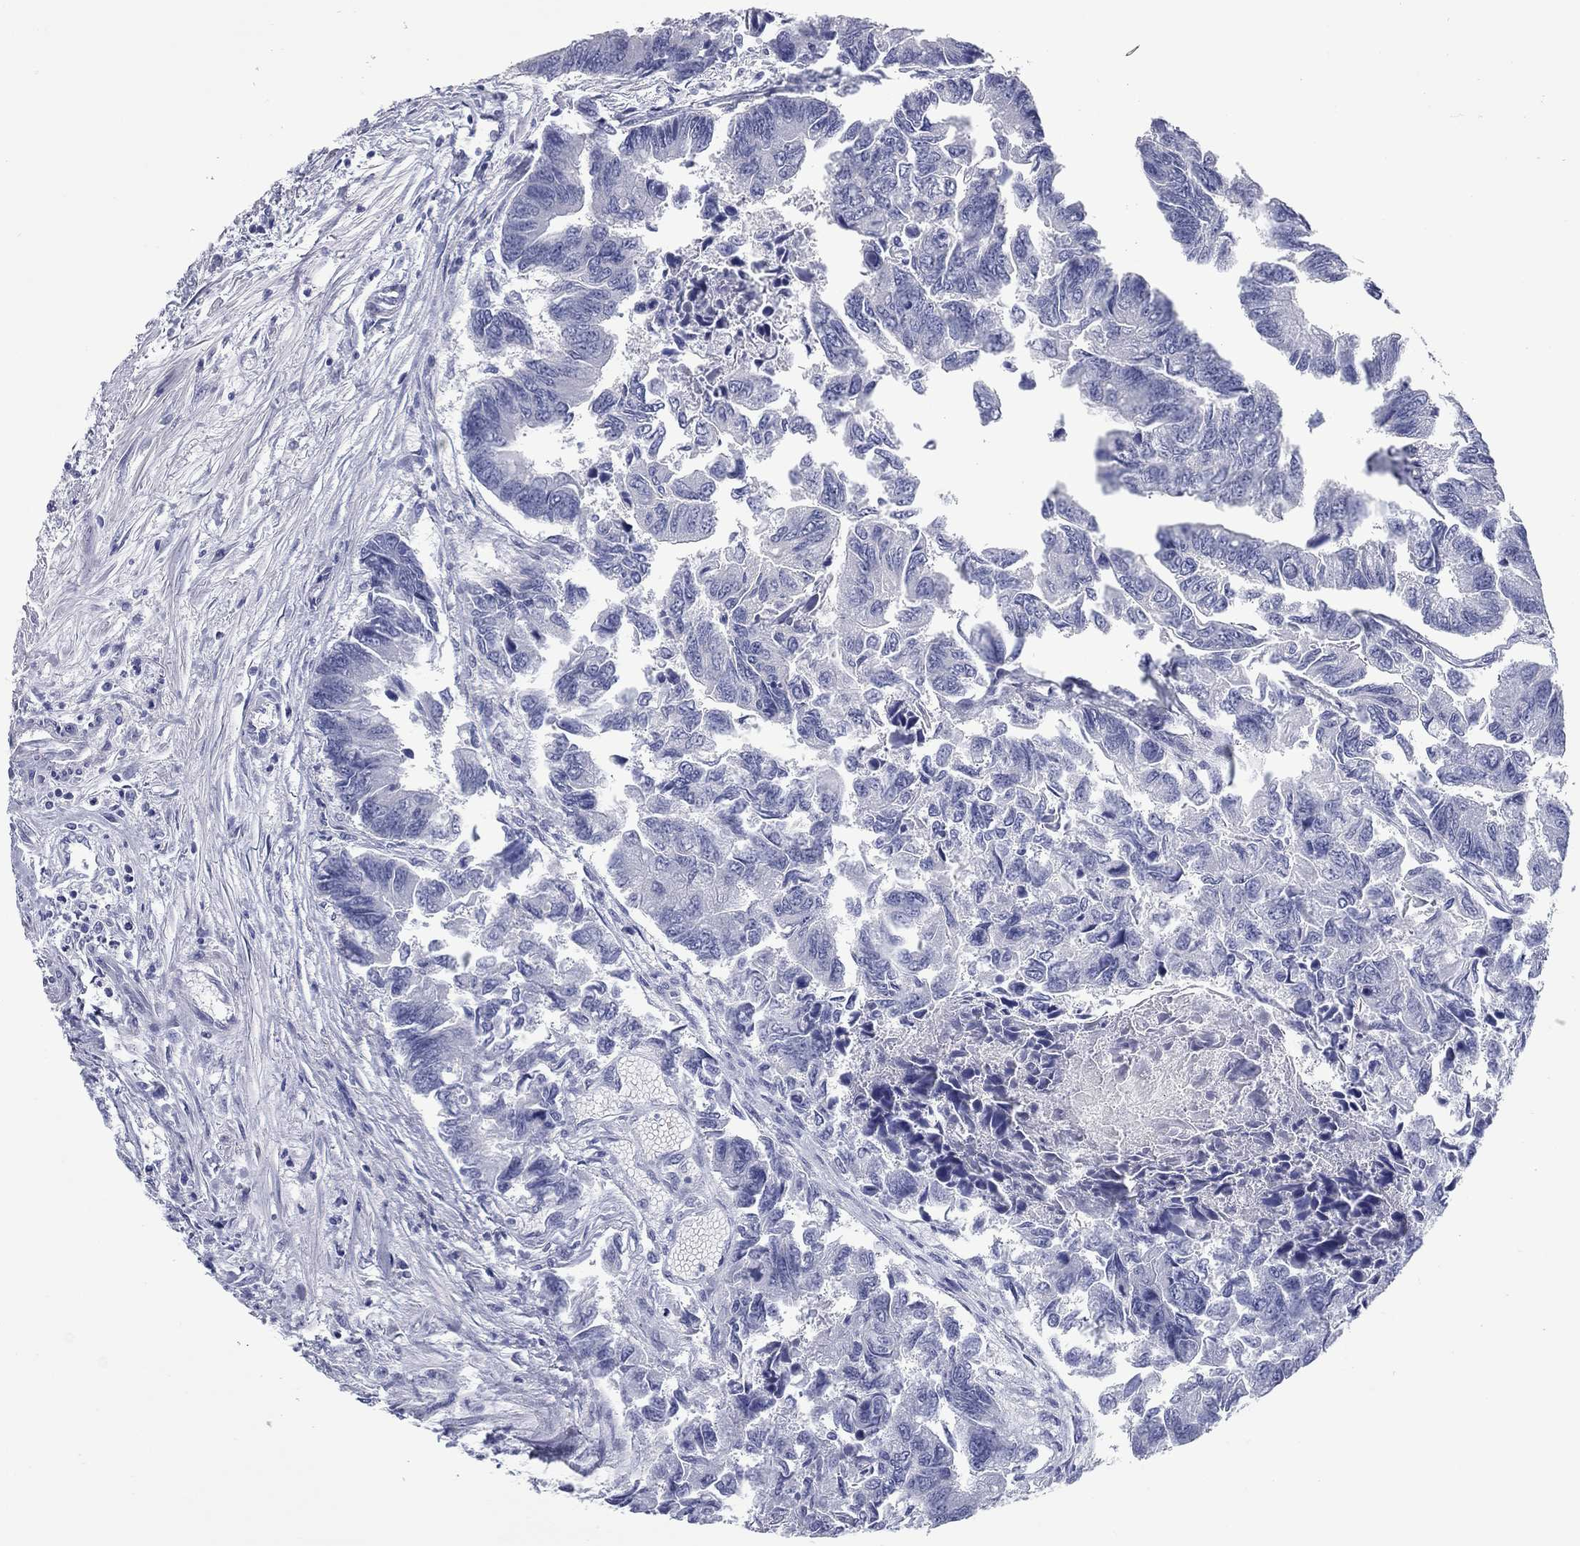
{"staining": {"intensity": "negative", "quantity": "none", "location": "none"}, "tissue": "colorectal cancer", "cell_type": "Tumor cells", "image_type": "cancer", "snomed": [{"axis": "morphology", "description": "Adenocarcinoma, NOS"}, {"axis": "topography", "description": "Colon"}], "caption": "There is no significant staining in tumor cells of colorectal cancer (adenocarcinoma).", "gene": "KIRREL2", "patient": {"sex": "female", "age": 65}}